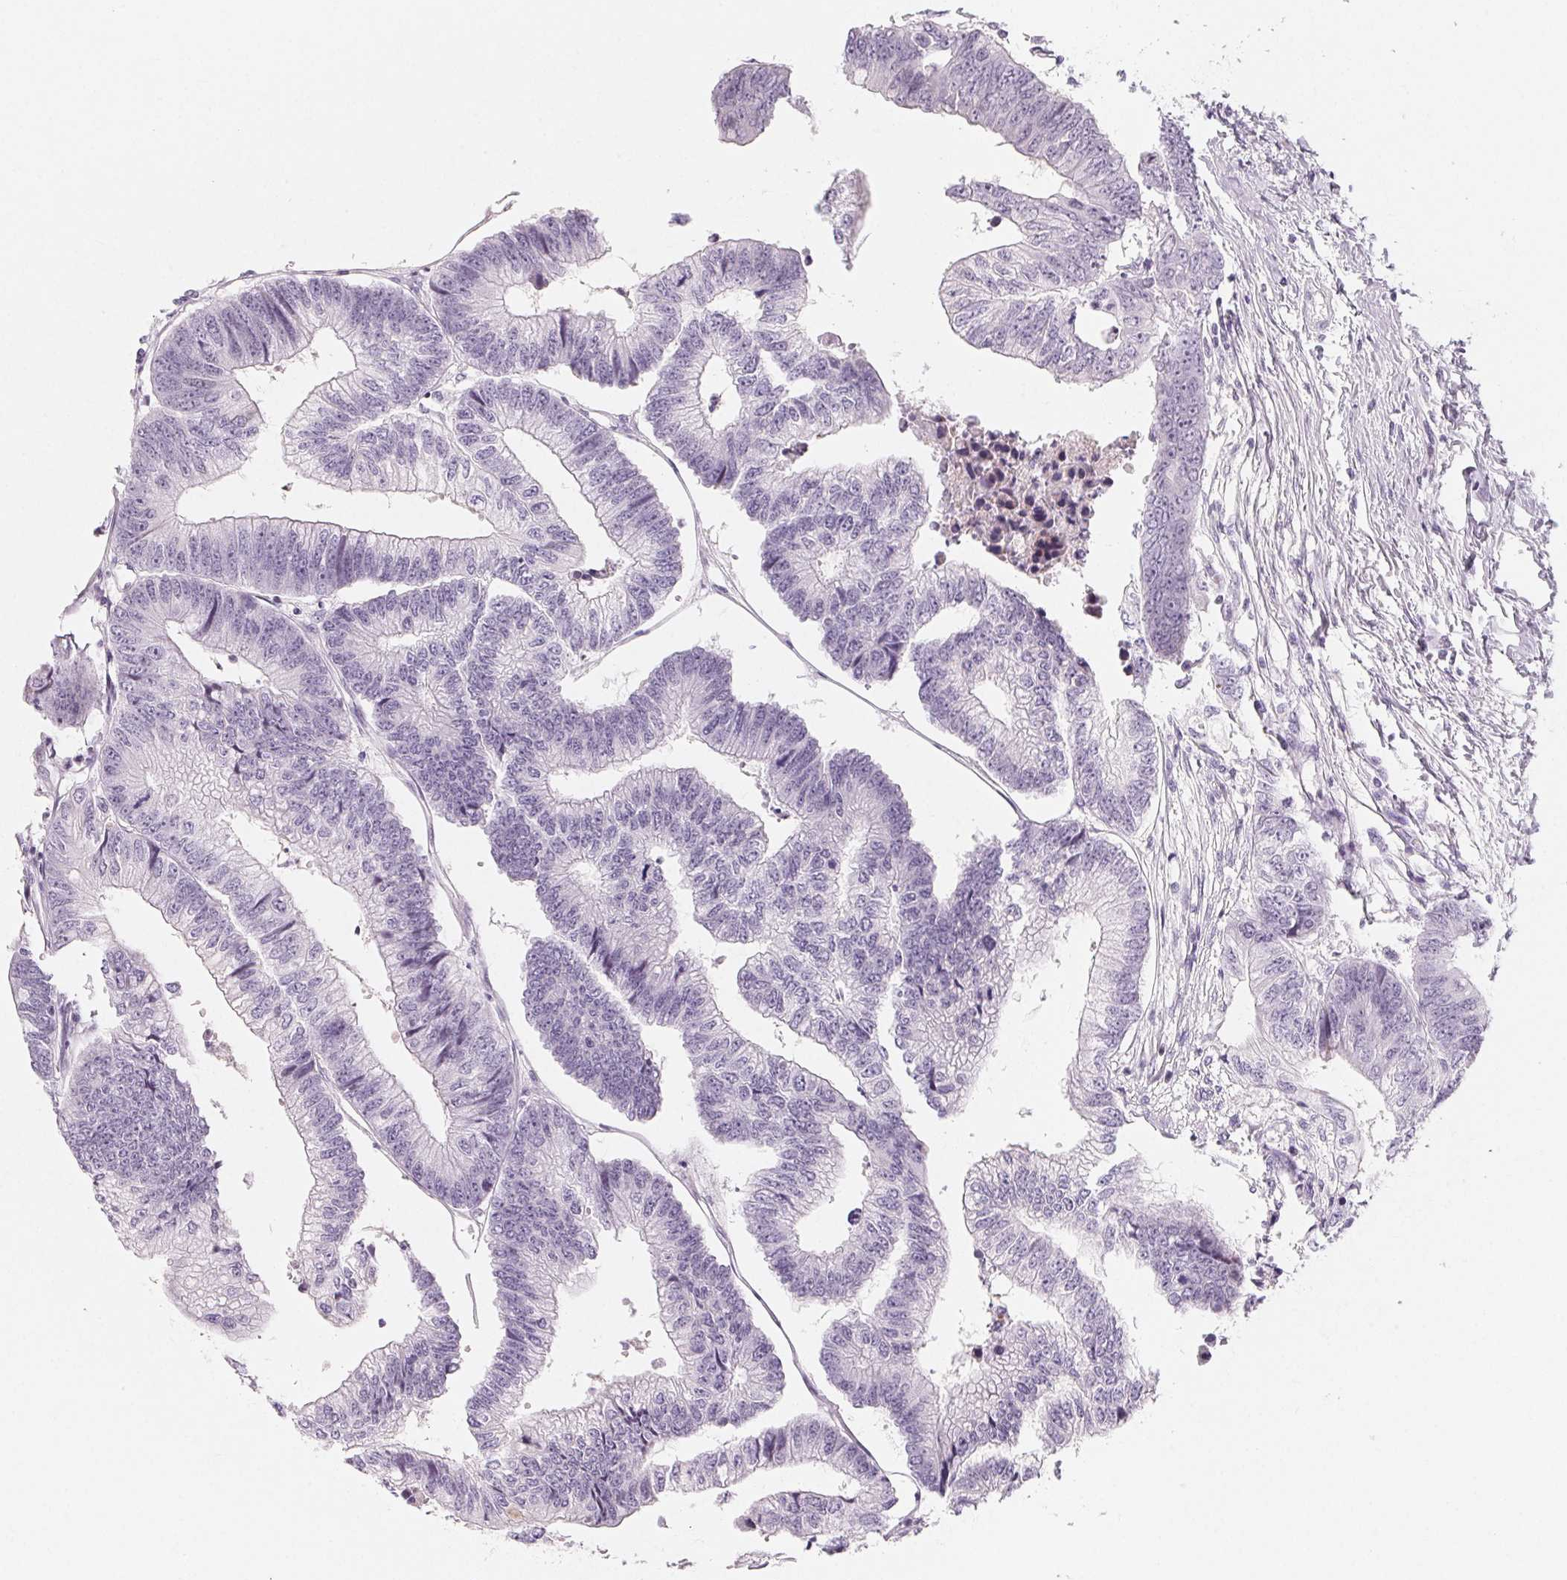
{"staining": {"intensity": "negative", "quantity": "none", "location": "none"}, "tissue": "colorectal cancer", "cell_type": "Tumor cells", "image_type": "cancer", "snomed": [{"axis": "morphology", "description": "Adenocarcinoma, NOS"}, {"axis": "topography", "description": "Rectum"}], "caption": "This is an immunohistochemistry (IHC) micrograph of human colorectal cancer. There is no expression in tumor cells.", "gene": "SH3GL2", "patient": {"sex": "male", "age": 63}}